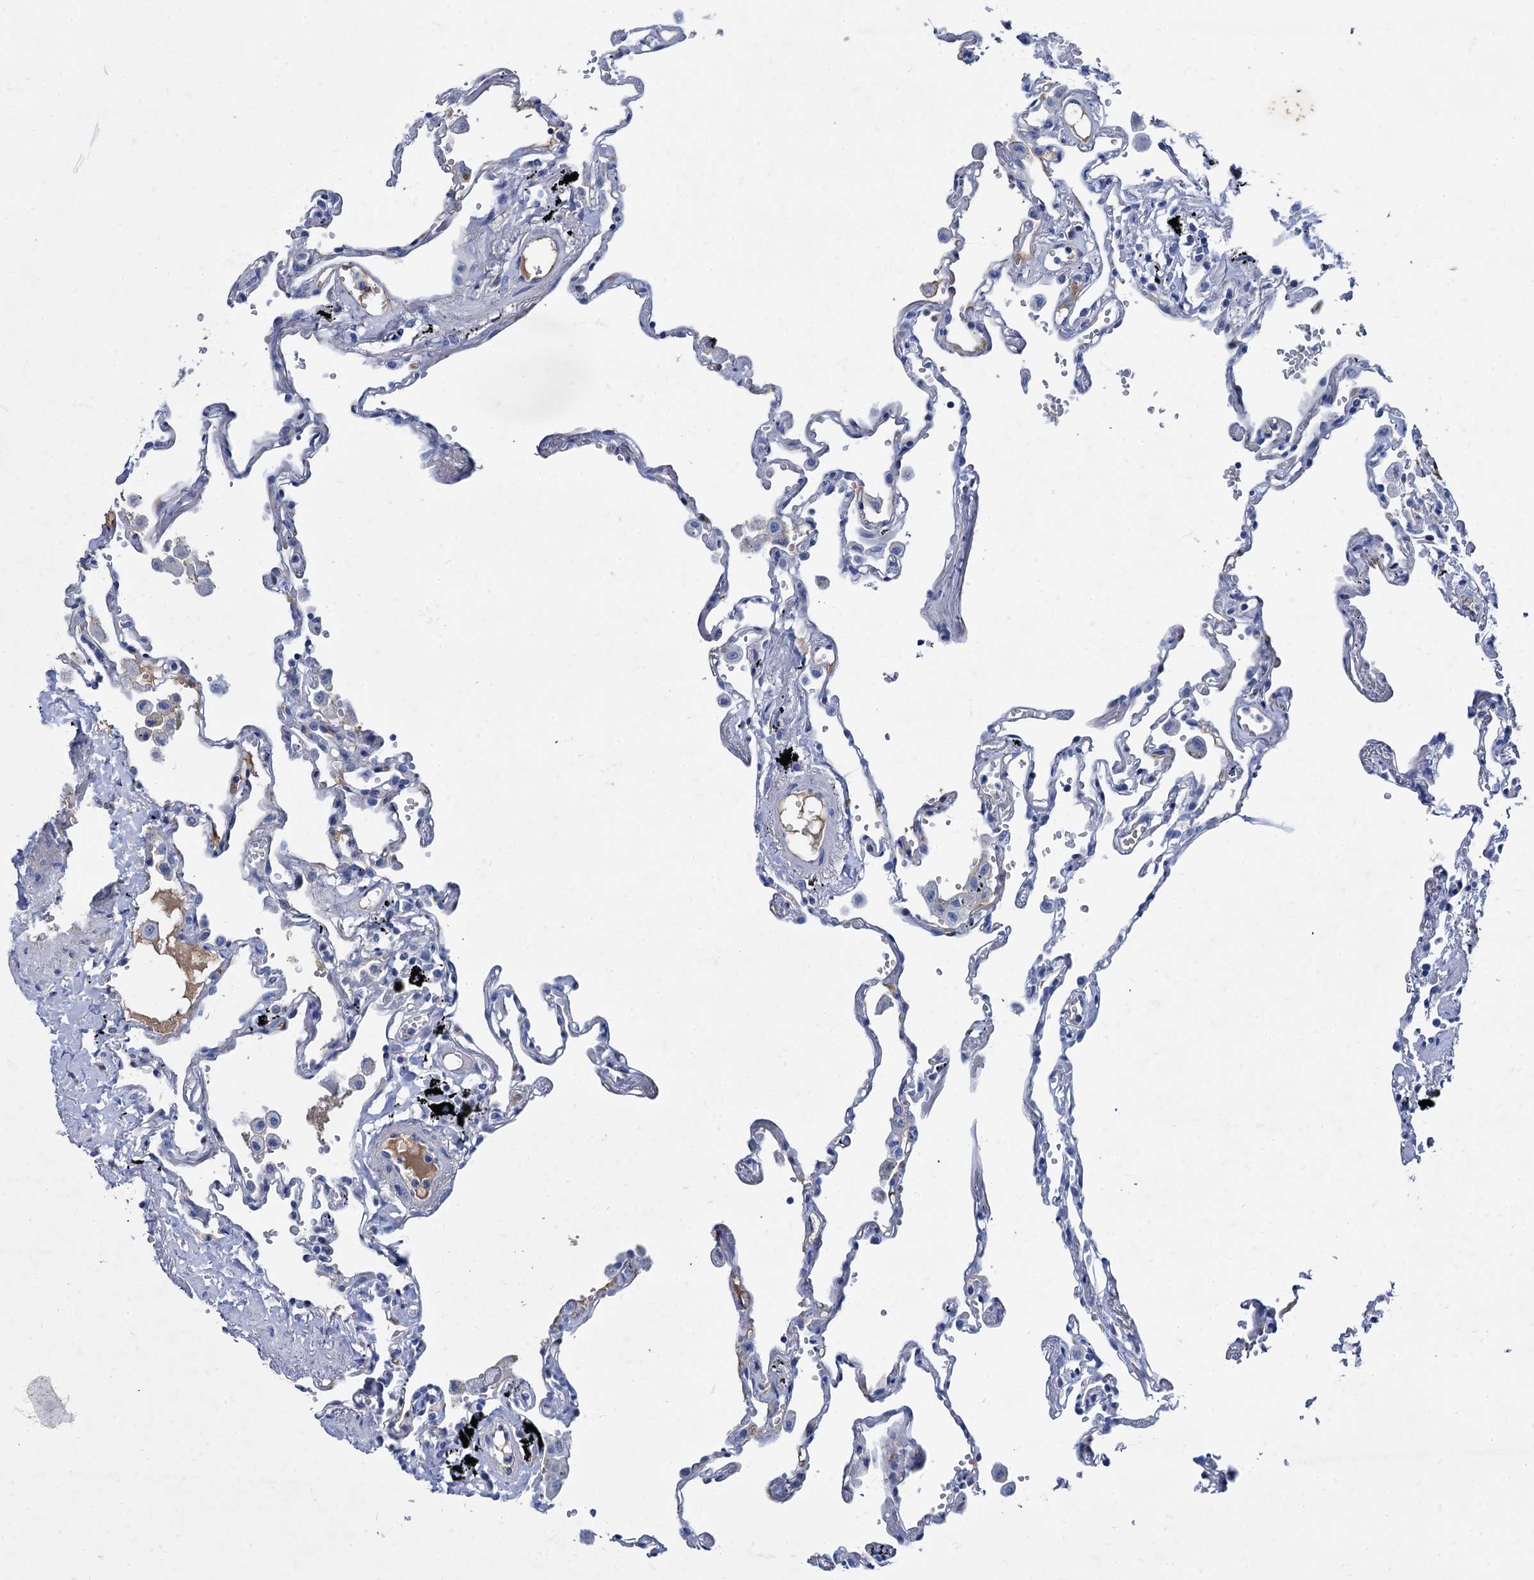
{"staining": {"intensity": "negative", "quantity": "none", "location": "none"}, "tissue": "lung", "cell_type": "Alveolar cells", "image_type": "normal", "snomed": [{"axis": "morphology", "description": "Normal tissue, NOS"}, {"axis": "topography", "description": "Lung"}], "caption": "A high-resolution image shows immunohistochemistry (IHC) staining of unremarkable lung, which exhibits no significant positivity in alveolar cells.", "gene": "TMEM72", "patient": {"sex": "female", "age": 67}}